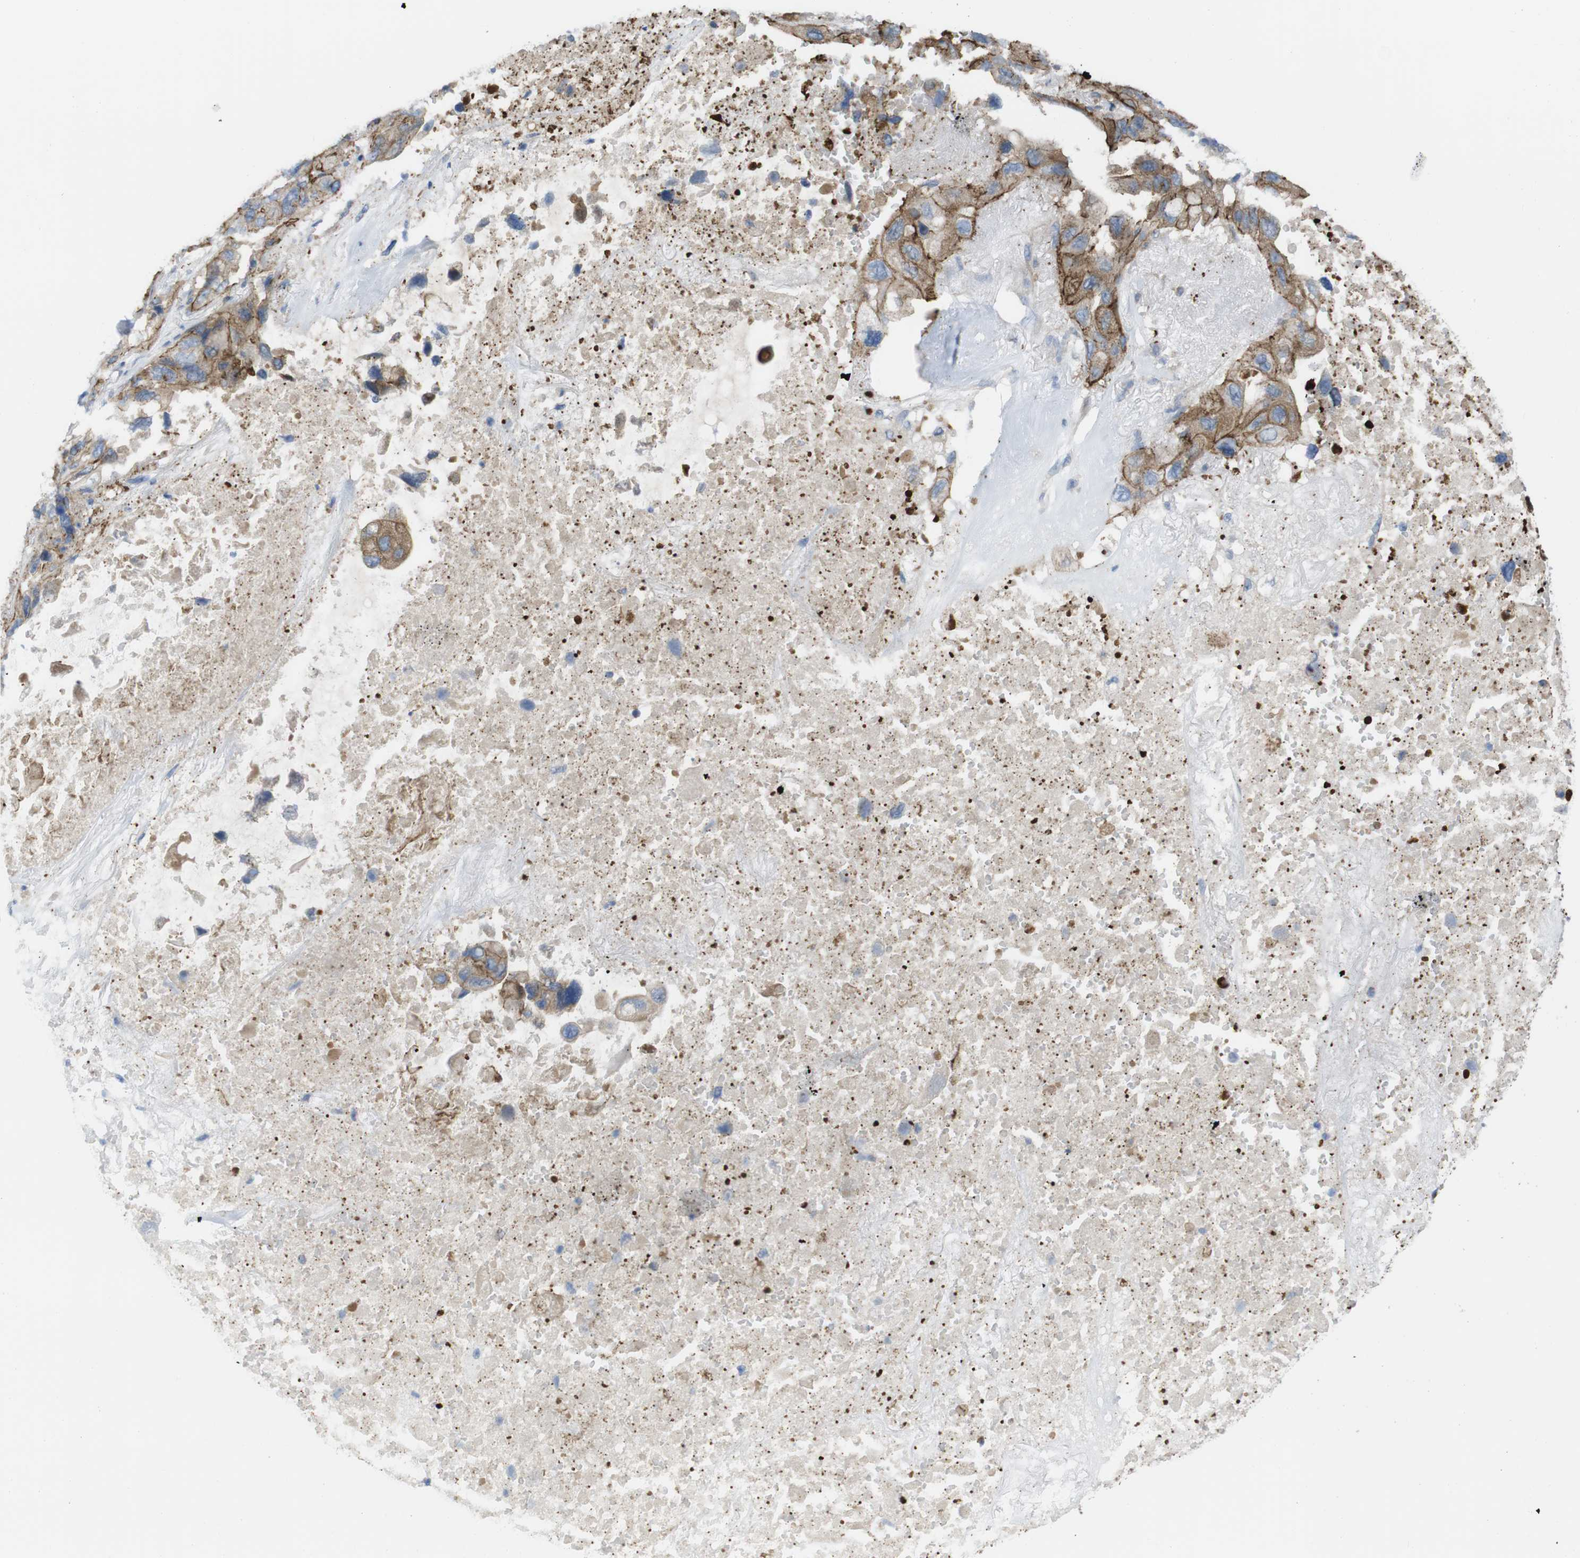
{"staining": {"intensity": "moderate", "quantity": ">75%", "location": "cytoplasmic/membranous"}, "tissue": "lung cancer", "cell_type": "Tumor cells", "image_type": "cancer", "snomed": [{"axis": "morphology", "description": "Squamous cell carcinoma, NOS"}, {"axis": "topography", "description": "Lung"}], "caption": "Squamous cell carcinoma (lung) was stained to show a protein in brown. There is medium levels of moderate cytoplasmic/membranous staining in approximately >75% of tumor cells.", "gene": "PREX2", "patient": {"sex": "female", "age": 73}}